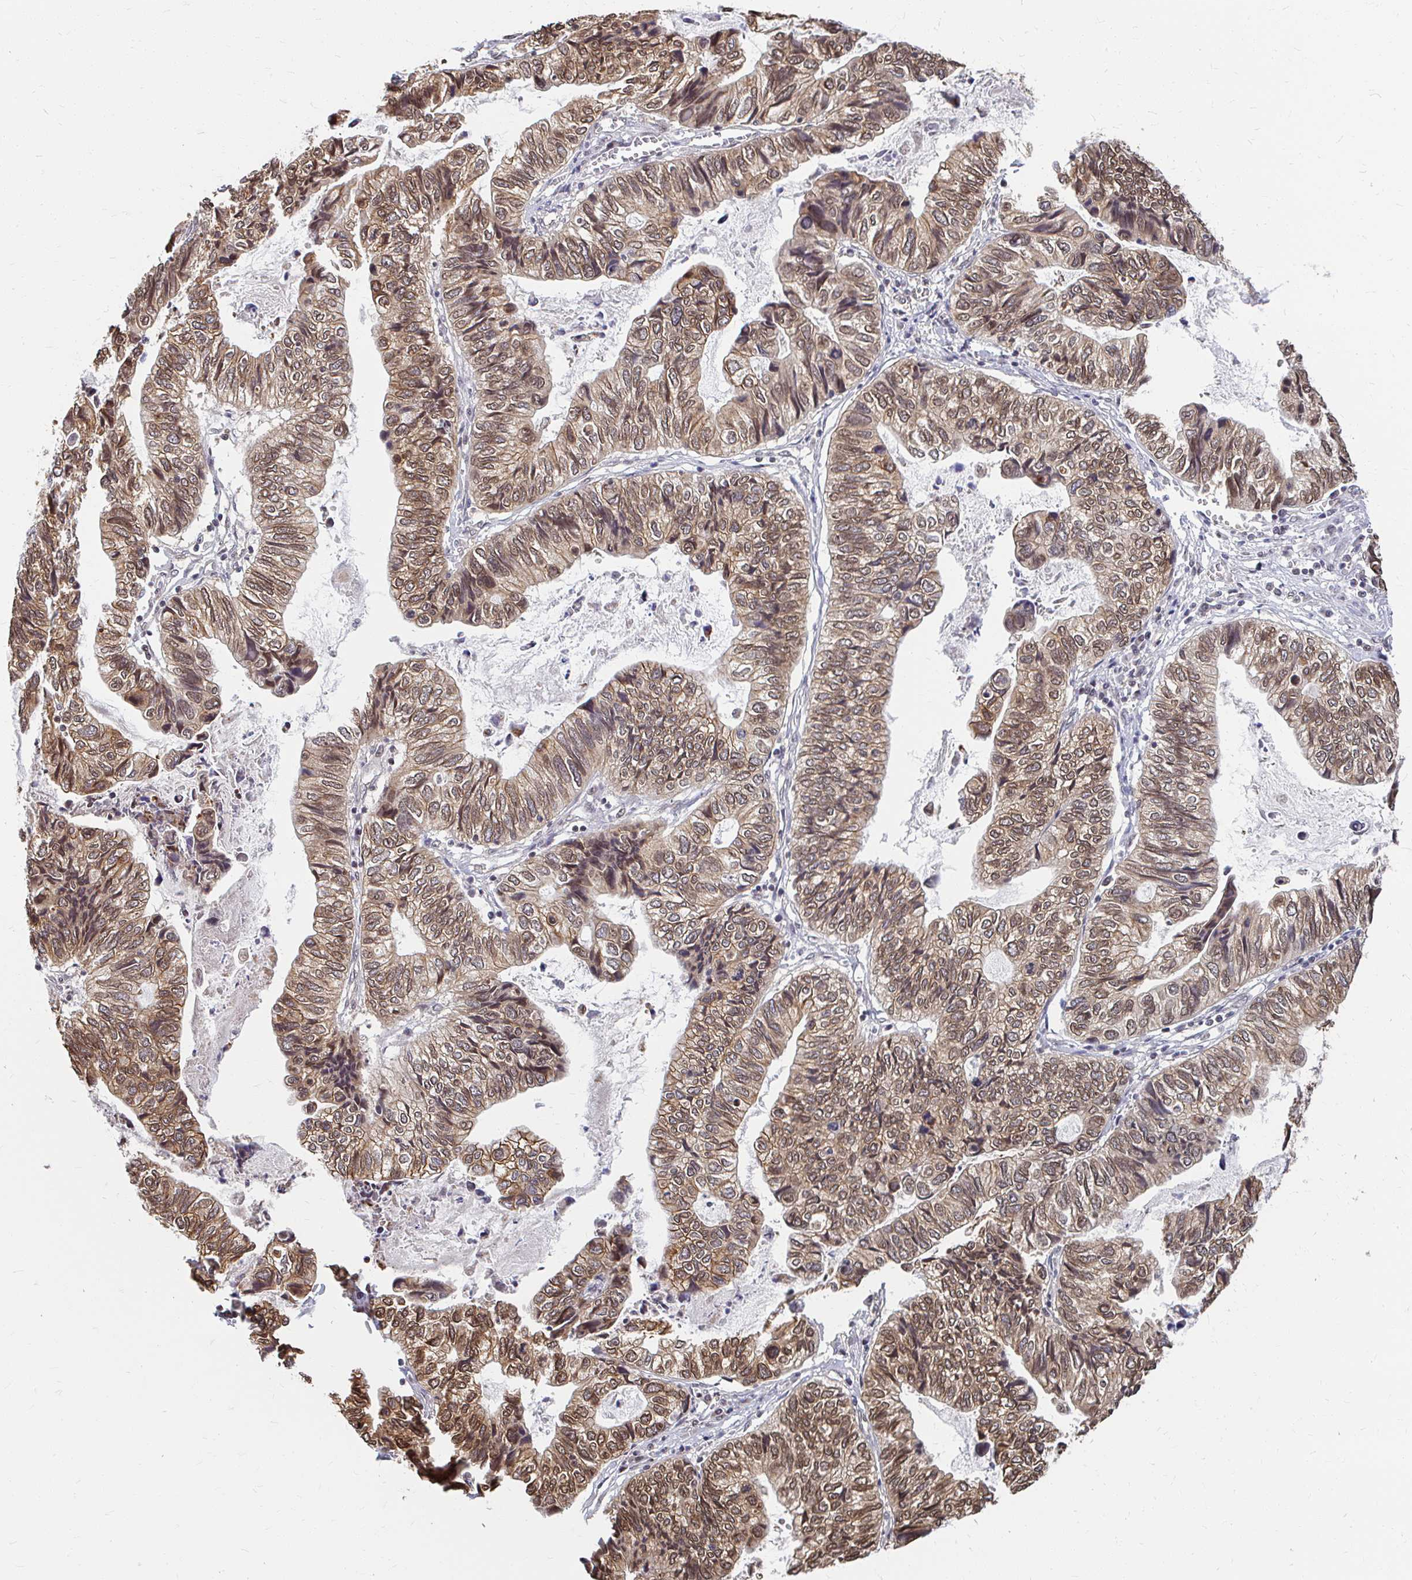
{"staining": {"intensity": "moderate", "quantity": ">75%", "location": "cytoplasmic/membranous,nuclear"}, "tissue": "stomach cancer", "cell_type": "Tumor cells", "image_type": "cancer", "snomed": [{"axis": "morphology", "description": "Adenocarcinoma, NOS"}, {"axis": "topography", "description": "Stomach, upper"}], "caption": "A micrograph showing moderate cytoplasmic/membranous and nuclear expression in about >75% of tumor cells in stomach adenocarcinoma, as visualized by brown immunohistochemical staining.", "gene": "XPO1", "patient": {"sex": "female", "age": 67}}